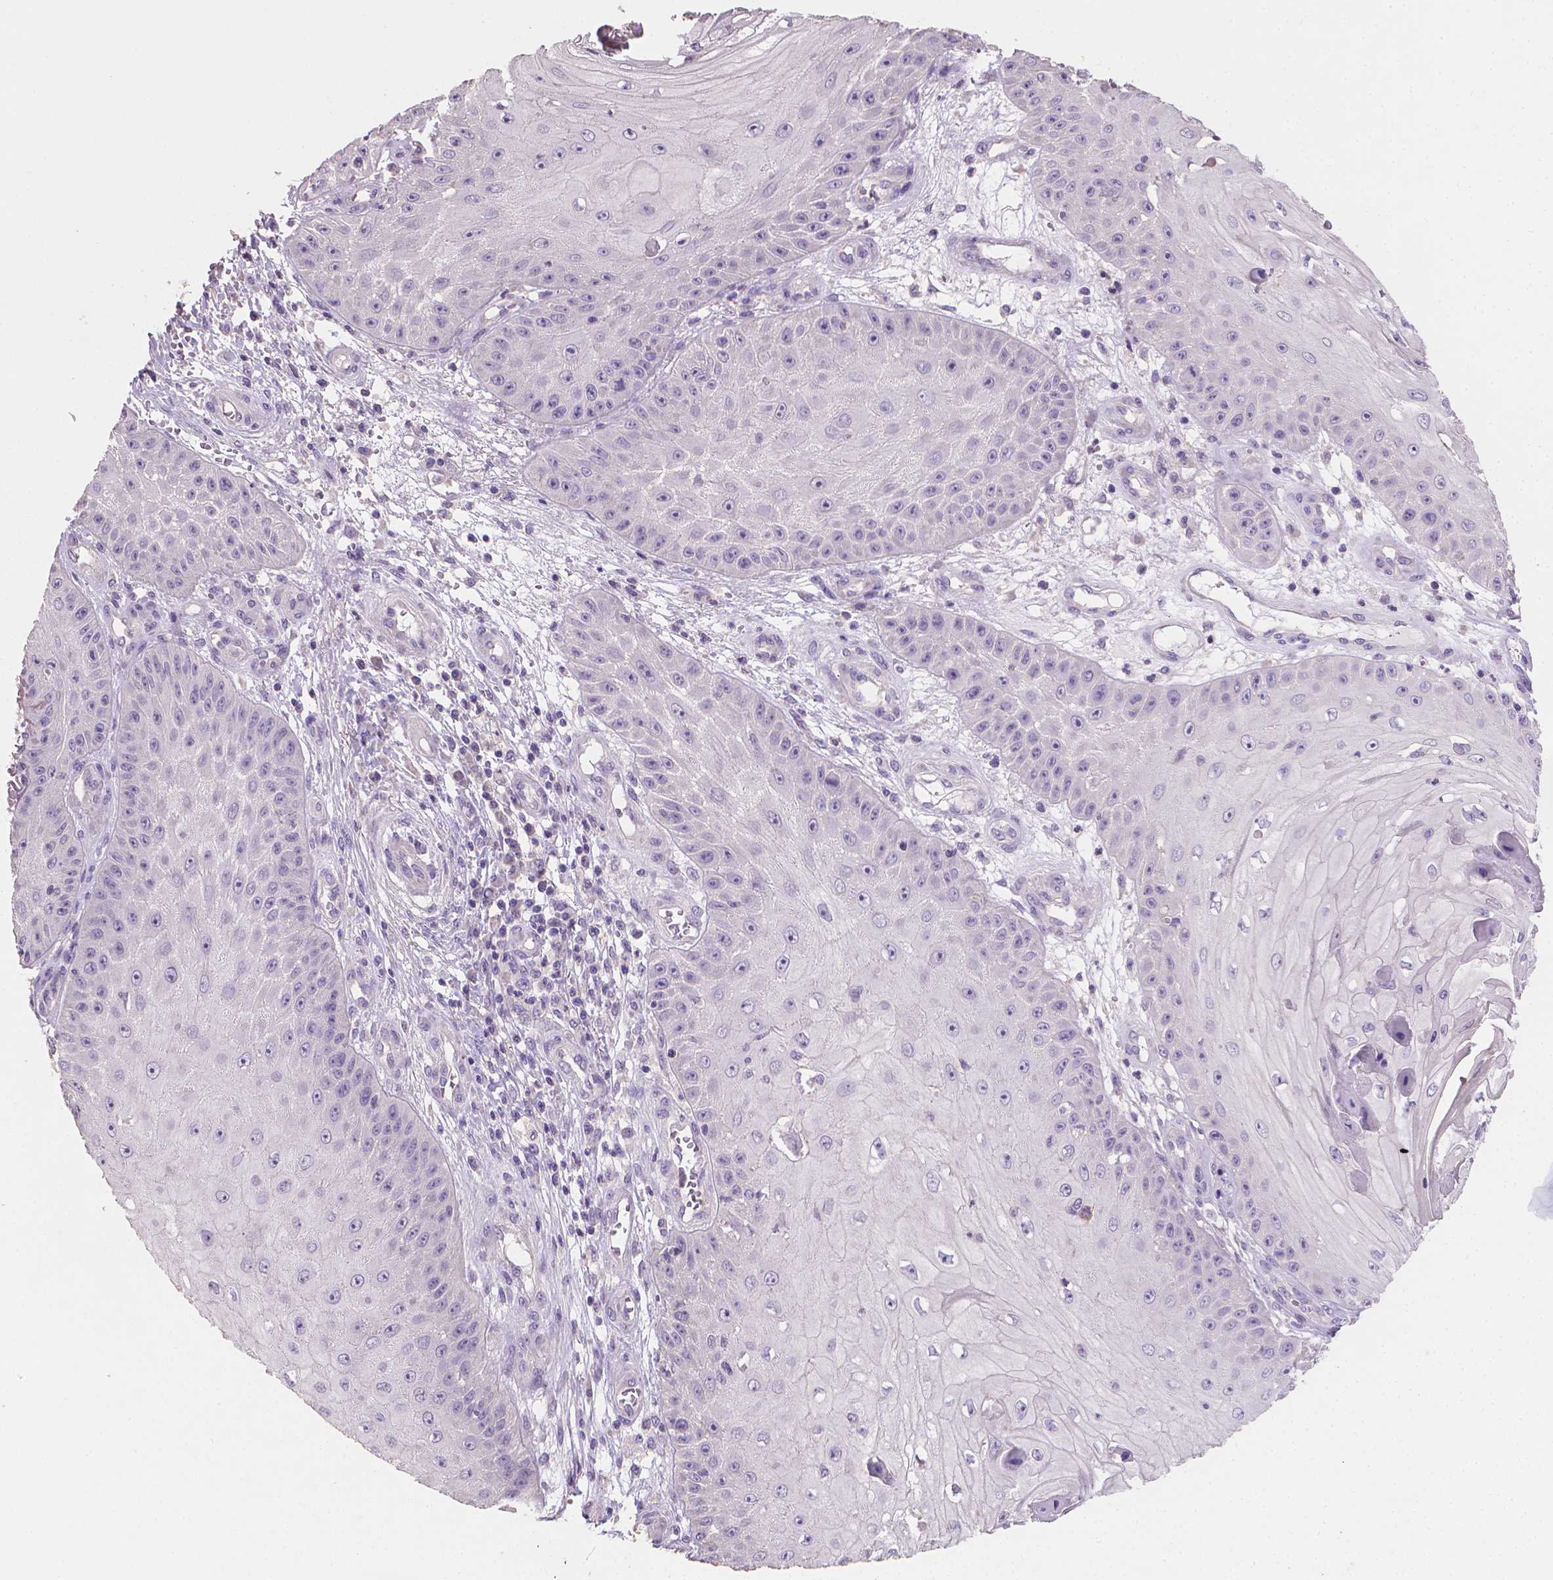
{"staining": {"intensity": "negative", "quantity": "none", "location": "none"}, "tissue": "skin cancer", "cell_type": "Tumor cells", "image_type": "cancer", "snomed": [{"axis": "morphology", "description": "Squamous cell carcinoma, NOS"}, {"axis": "topography", "description": "Skin"}], "caption": "Immunohistochemical staining of human skin cancer demonstrates no significant expression in tumor cells.", "gene": "CATIP", "patient": {"sex": "male", "age": 70}}